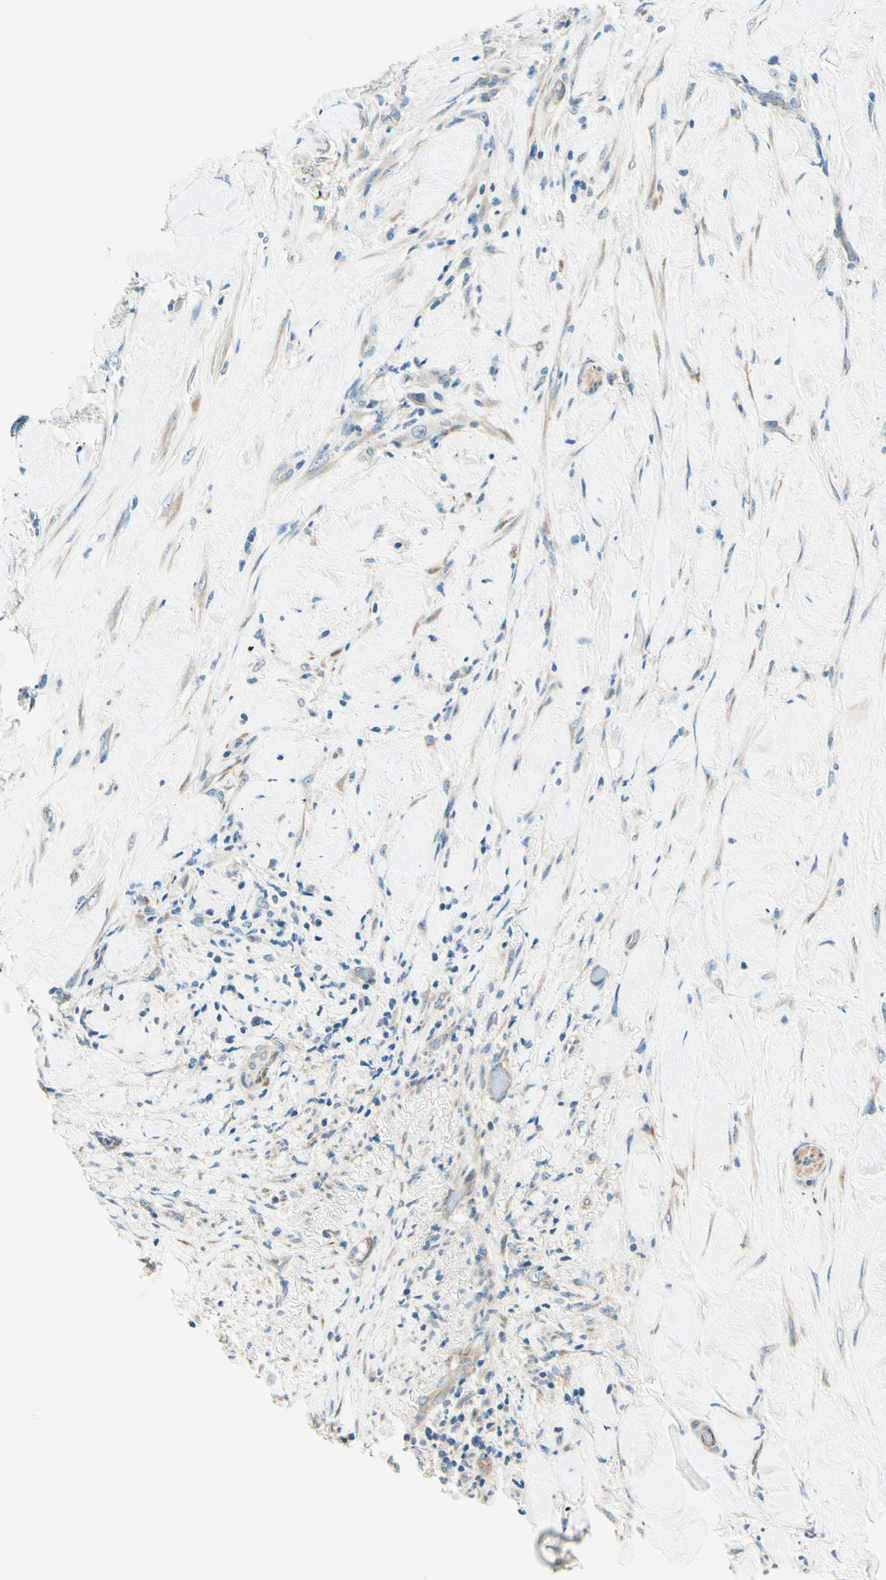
{"staining": {"intensity": "weak", "quantity": ">75%", "location": "cytoplasmic/membranous"}, "tissue": "liver cancer", "cell_type": "Tumor cells", "image_type": "cancer", "snomed": [{"axis": "morphology", "description": "Cholangiocarcinoma"}, {"axis": "topography", "description": "Liver"}], "caption": "Protein staining demonstrates weak cytoplasmic/membranous staining in about >75% of tumor cells in liver cholangiocarcinoma.", "gene": "TAOK2", "patient": {"sex": "female", "age": 67}}